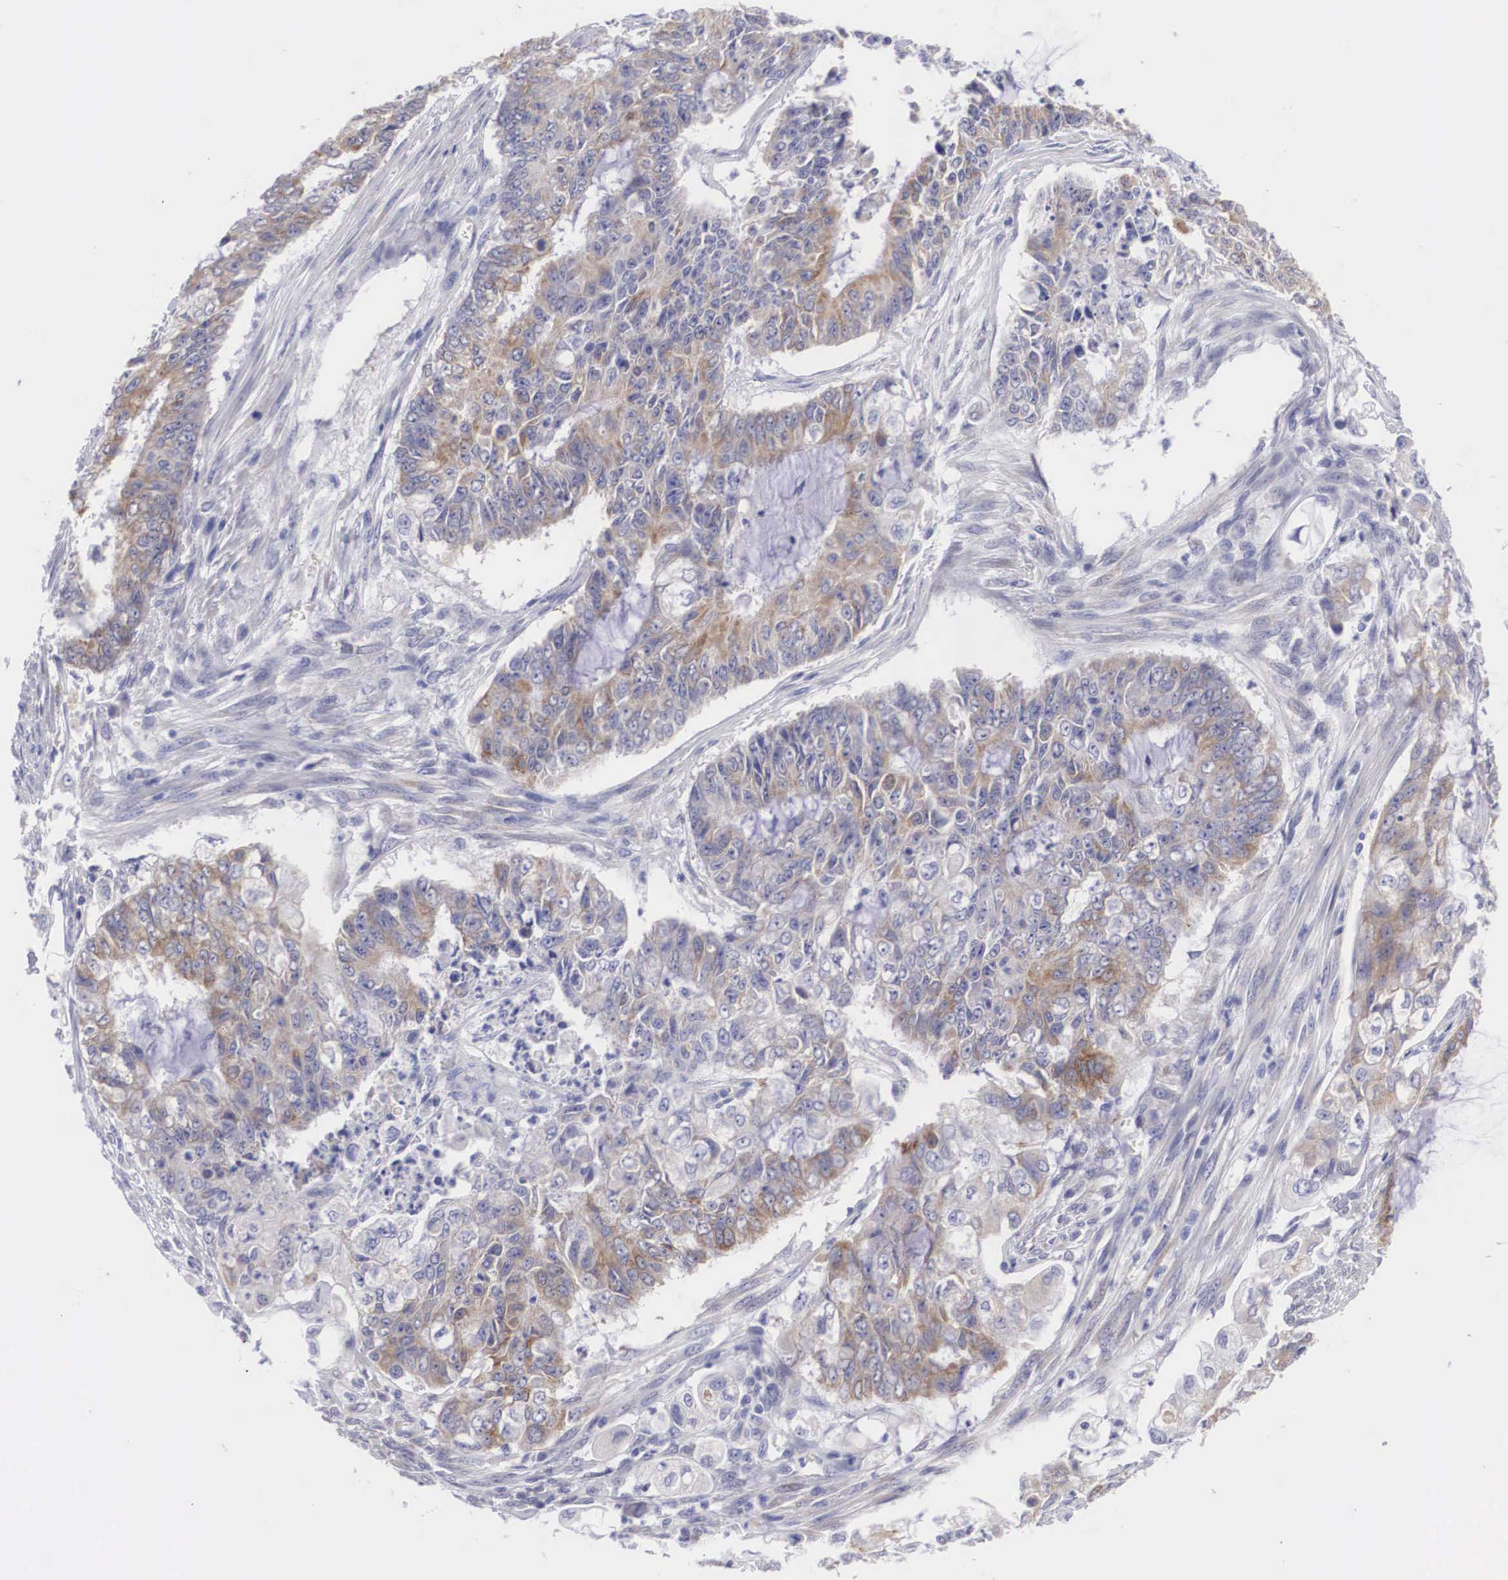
{"staining": {"intensity": "weak", "quantity": "25%-75%", "location": "cytoplasmic/membranous"}, "tissue": "endometrial cancer", "cell_type": "Tumor cells", "image_type": "cancer", "snomed": [{"axis": "morphology", "description": "Adenocarcinoma, NOS"}, {"axis": "topography", "description": "Endometrium"}], "caption": "Protein expression analysis of human endometrial adenocarcinoma reveals weak cytoplasmic/membranous positivity in about 25%-75% of tumor cells. (Brightfield microscopy of DAB IHC at high magnification).", "gene": "ARMCX3", "patient": {"sex": "female", "age": 75}}